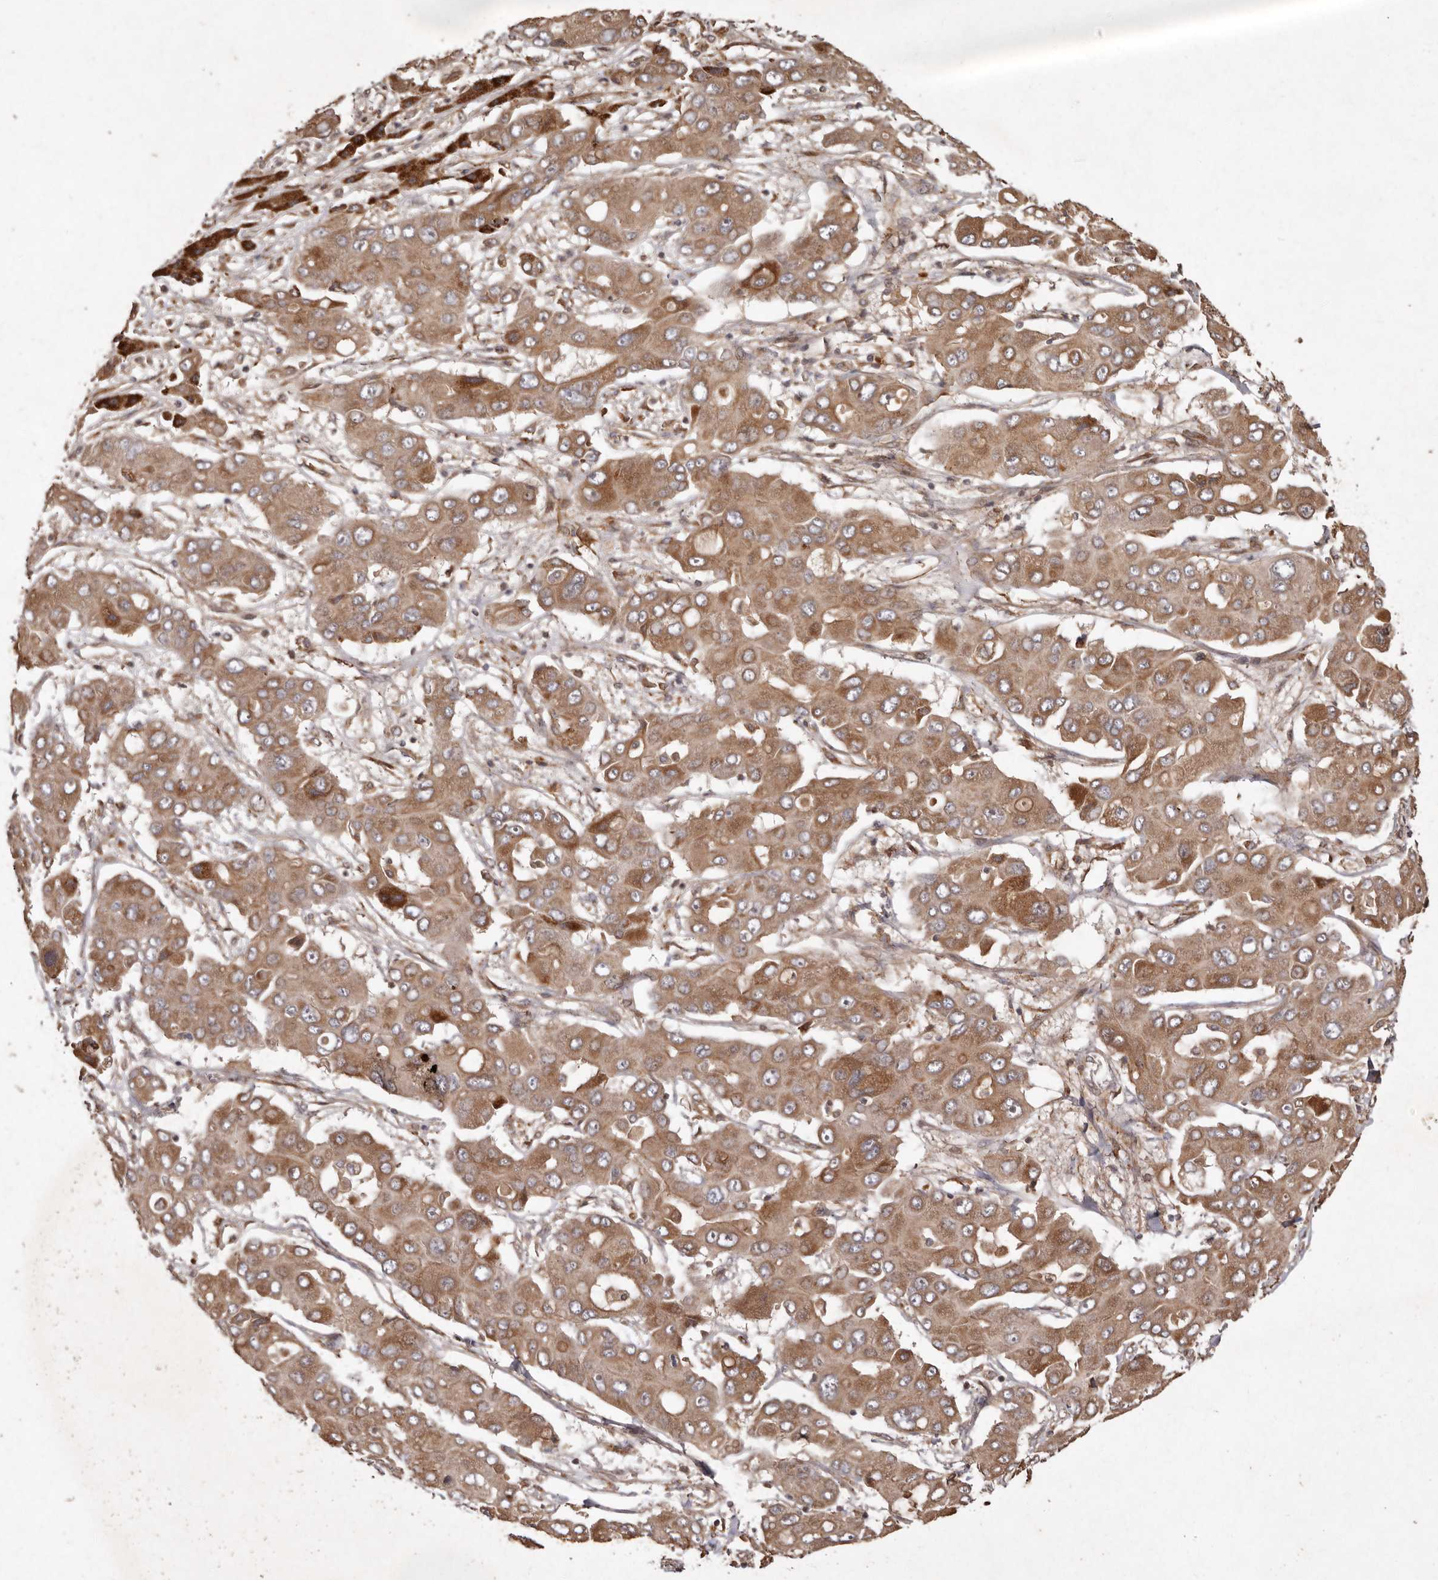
{"staining": {"intensity": "moderate", "quantity": ">75%", "location": "cytoplasmic/membranous"}, "tissue": "liver cancer", "cell_type": "Tumor cells", "image_type": "cancer", "snomed": [{"axis": "morphology", "description": "Cholangiocarcinoma"}, {"axis": "topography", "description": "Liver"}], "caption": "Immunohistochemical staining of human liver cancer (cholangiocarcinoma) displays medium levels of moderate cytoplasmic/membranous staining in approximately >75% of tumor cells.", "gene": "SEMA3A", "patient": {"sex": "male", "age": 67}}